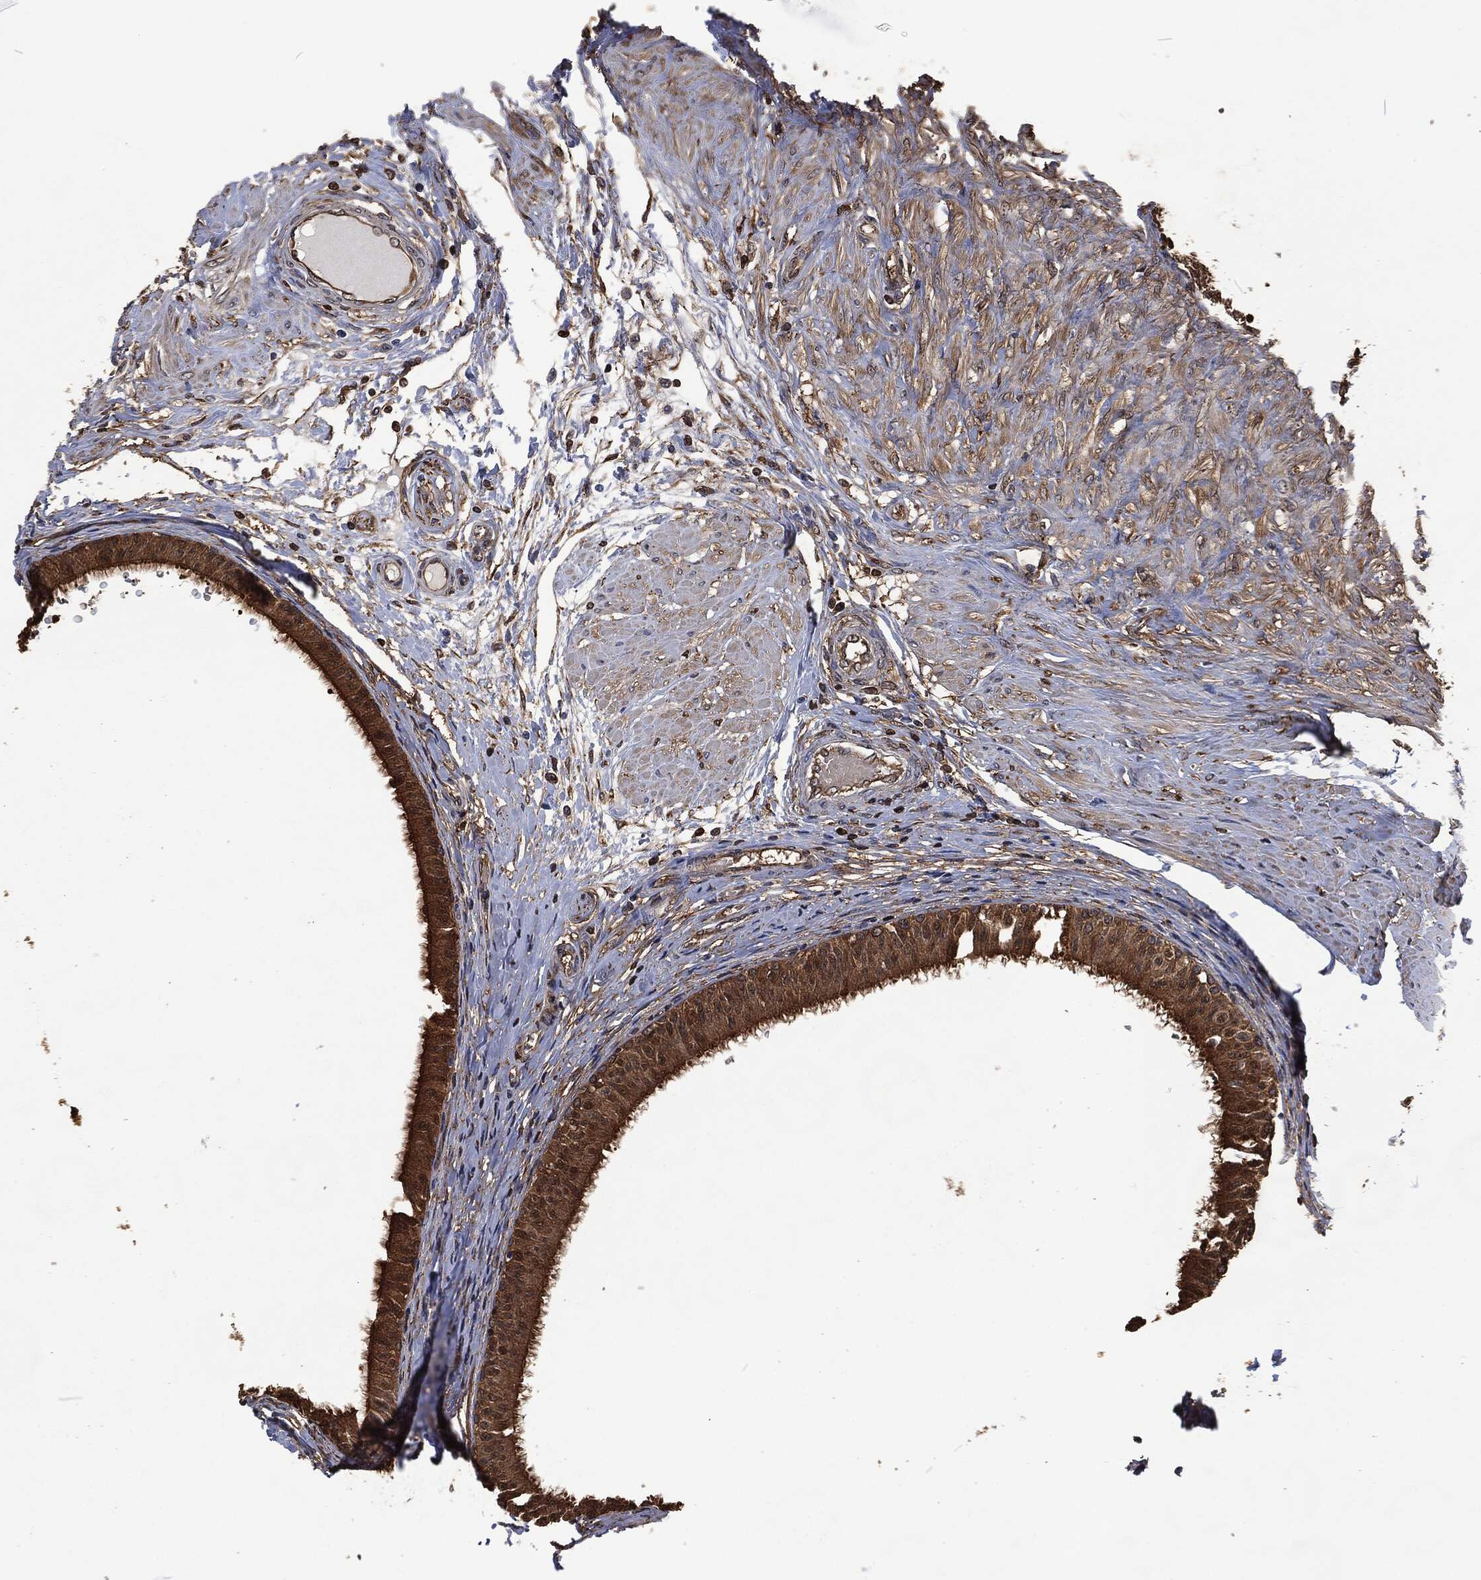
{"staining": {"intensity": "strong", "quantity": ">75%", "location": "cytoplasmic/membranous"}, "tissue": "epididymis", "cell_type": "Glandular cells", "image_type": "normal", "snomed": [{"axis": "morphology", "description": "Normal tissue, NOS"}, {"axis": "morphology", "description": "Seminoma, NOS"}, {"axis": "topography", "description": "Testis"}, {"axis": "topography", "description": "Epididymis"}], "caption": "IHC of unremarkable human epididymis displays high levels of strong cytoplasmic/membranous positivity in approximately >75% of glandular cells.", "gene": "PRDX4", "patient": {"sex": "male", "age": 61}}